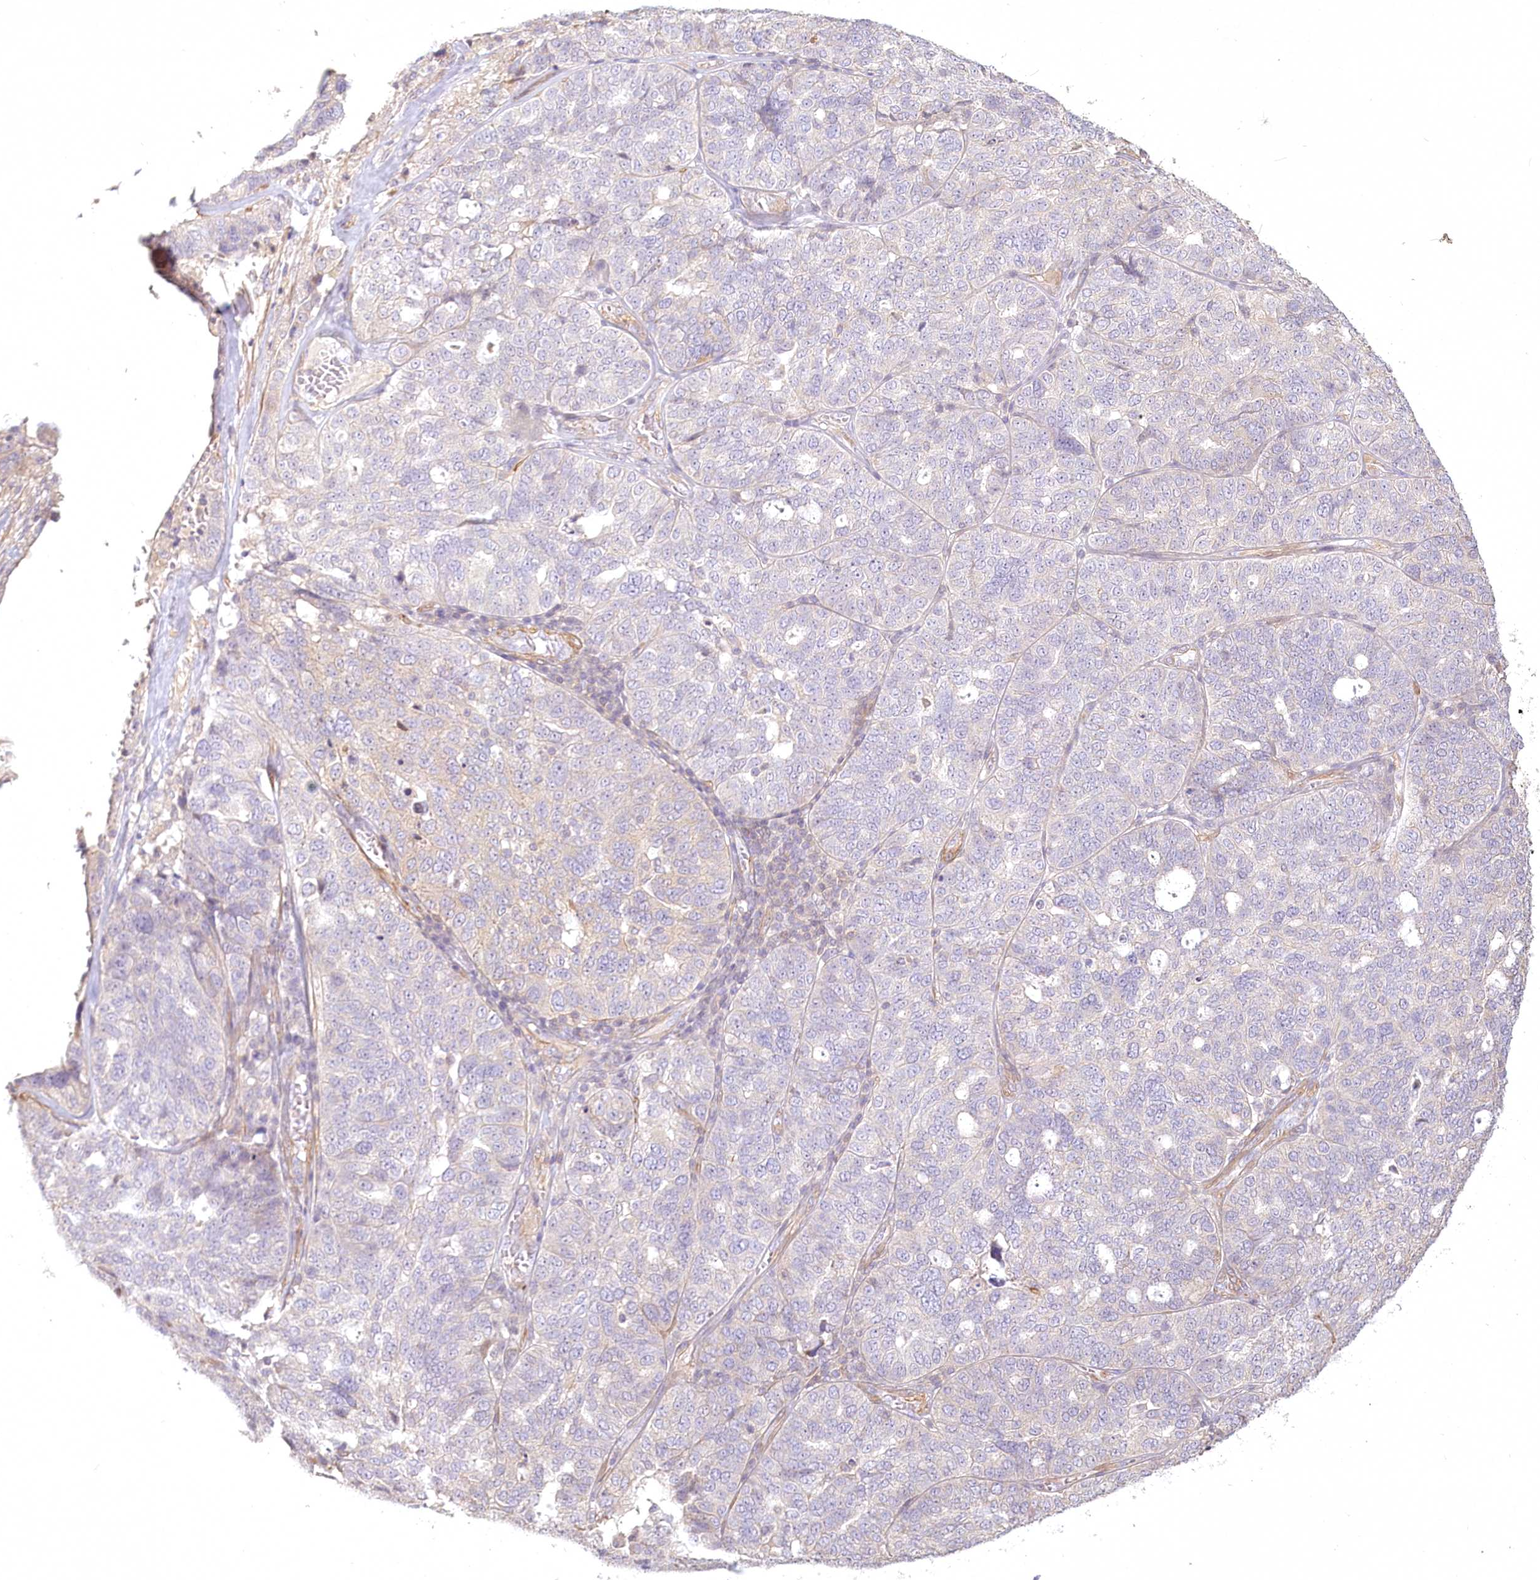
{"staining": {"intensity": "negative", "quantity": "none", "location": "none"}, "tissue": "ovarian cancer", "cell_type": "Tumor cells", "image_type": "cancer", "snomed": [{"axis": "morphology", "description": "Cystadenocarcinoma, serous, NOS"}, {"axis": "topography", "description": "Ovary"}], "caption": "This is an IHC micrograph of human ovarian cancer (serous cystadenocarcinoma). There is no staining in tumor cells.", "gene": "INPP4B", "patient": {"sex": "female", "age": 59}}